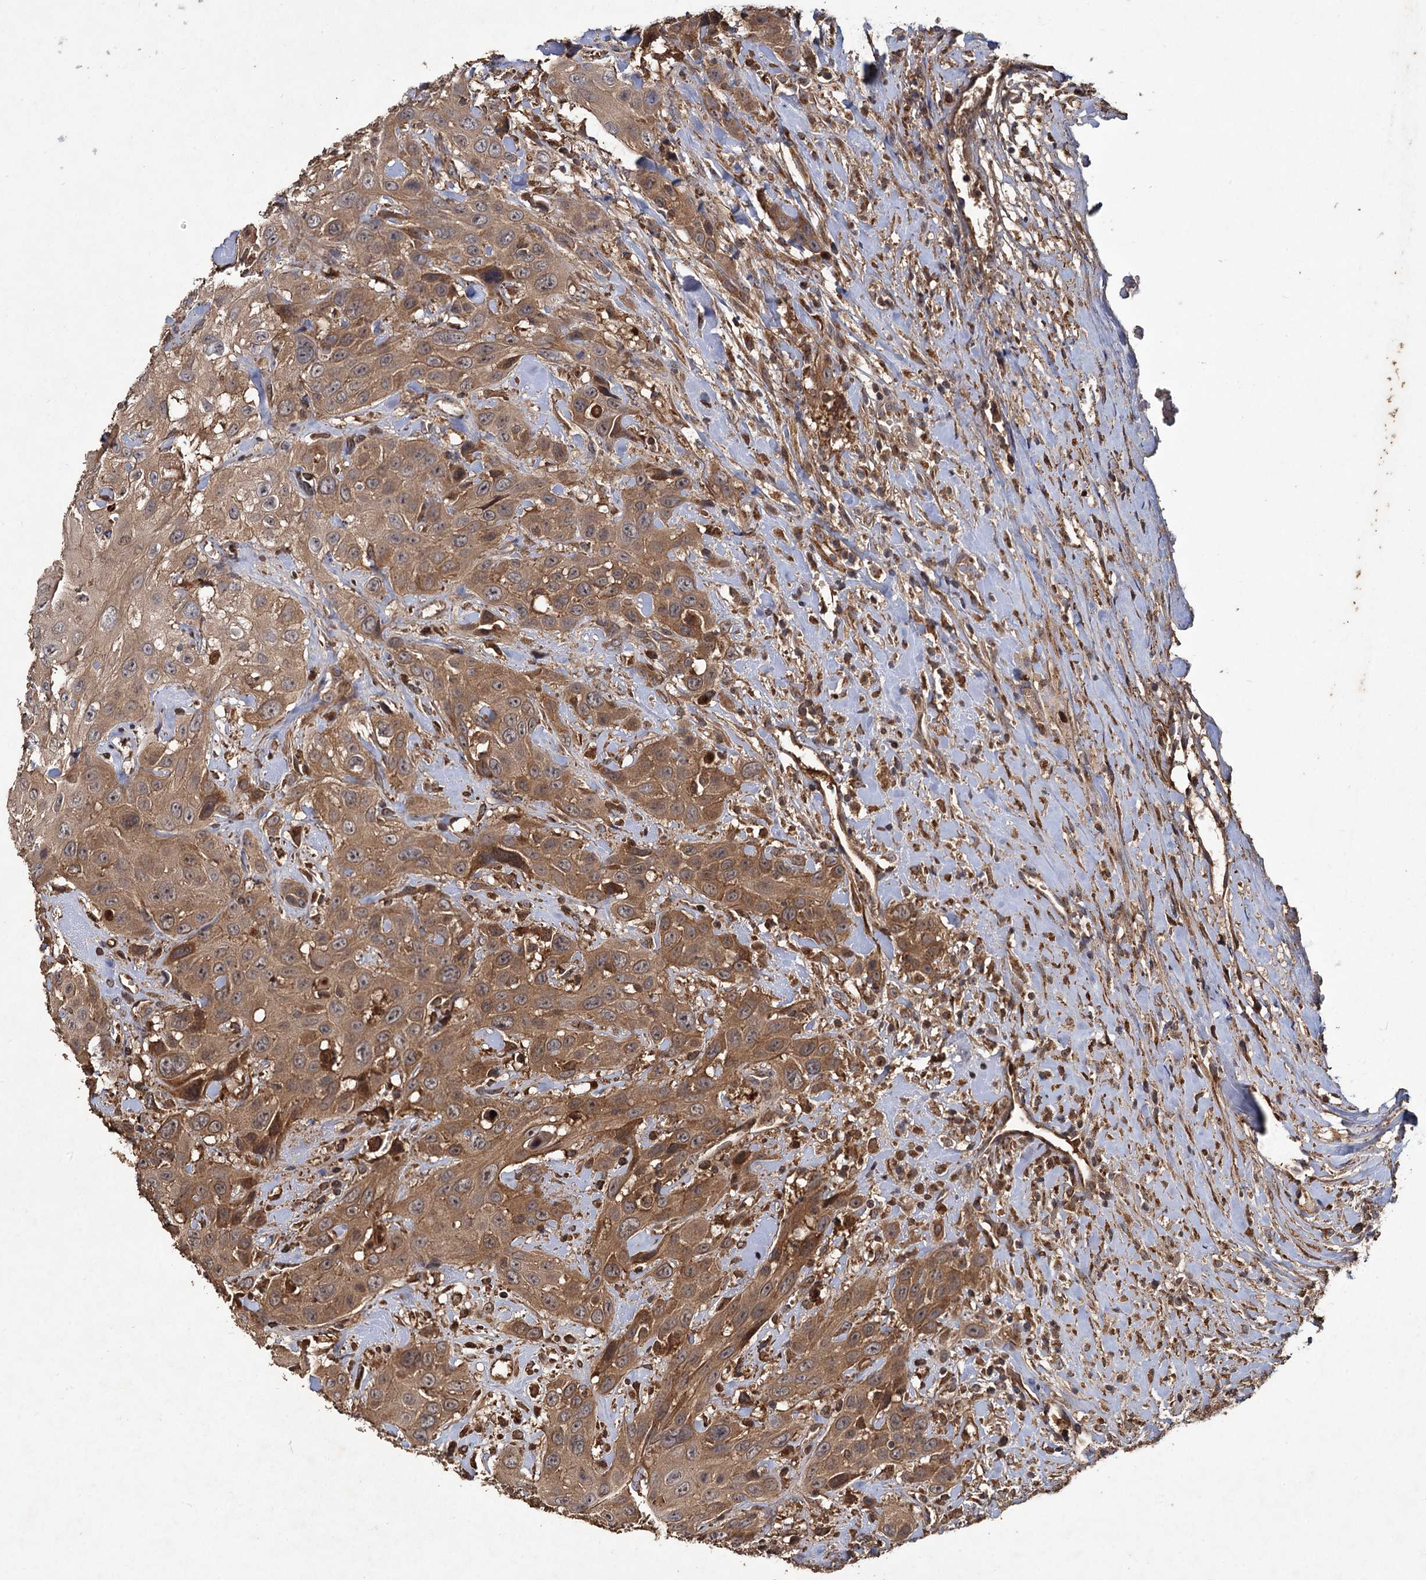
{"staining": {"intensity": "moderate", "quantity": ">75%", "location": "cytoplasmic/membranous"}, "tissue": "head and neck cancer", "cell_type": "Tumor cells", "image_type": "cancer", "snomed": [{"axis": "morphology", "description": "Squamous cell carcinoma, NOS"}, {"axis": "topography", "description": "Head-Neck"}], "caption": "Tumor cells demonstrate moderate cytoplasmic/membranous staining in approximately >75% of cells in squamous cell carcinoma (head and neck). Immunohistochemistry stains the protein of interest in brown and the nuclei are stained blue.", "gene": "GCLC", "patient": {"sex": "male", "age": 81}}